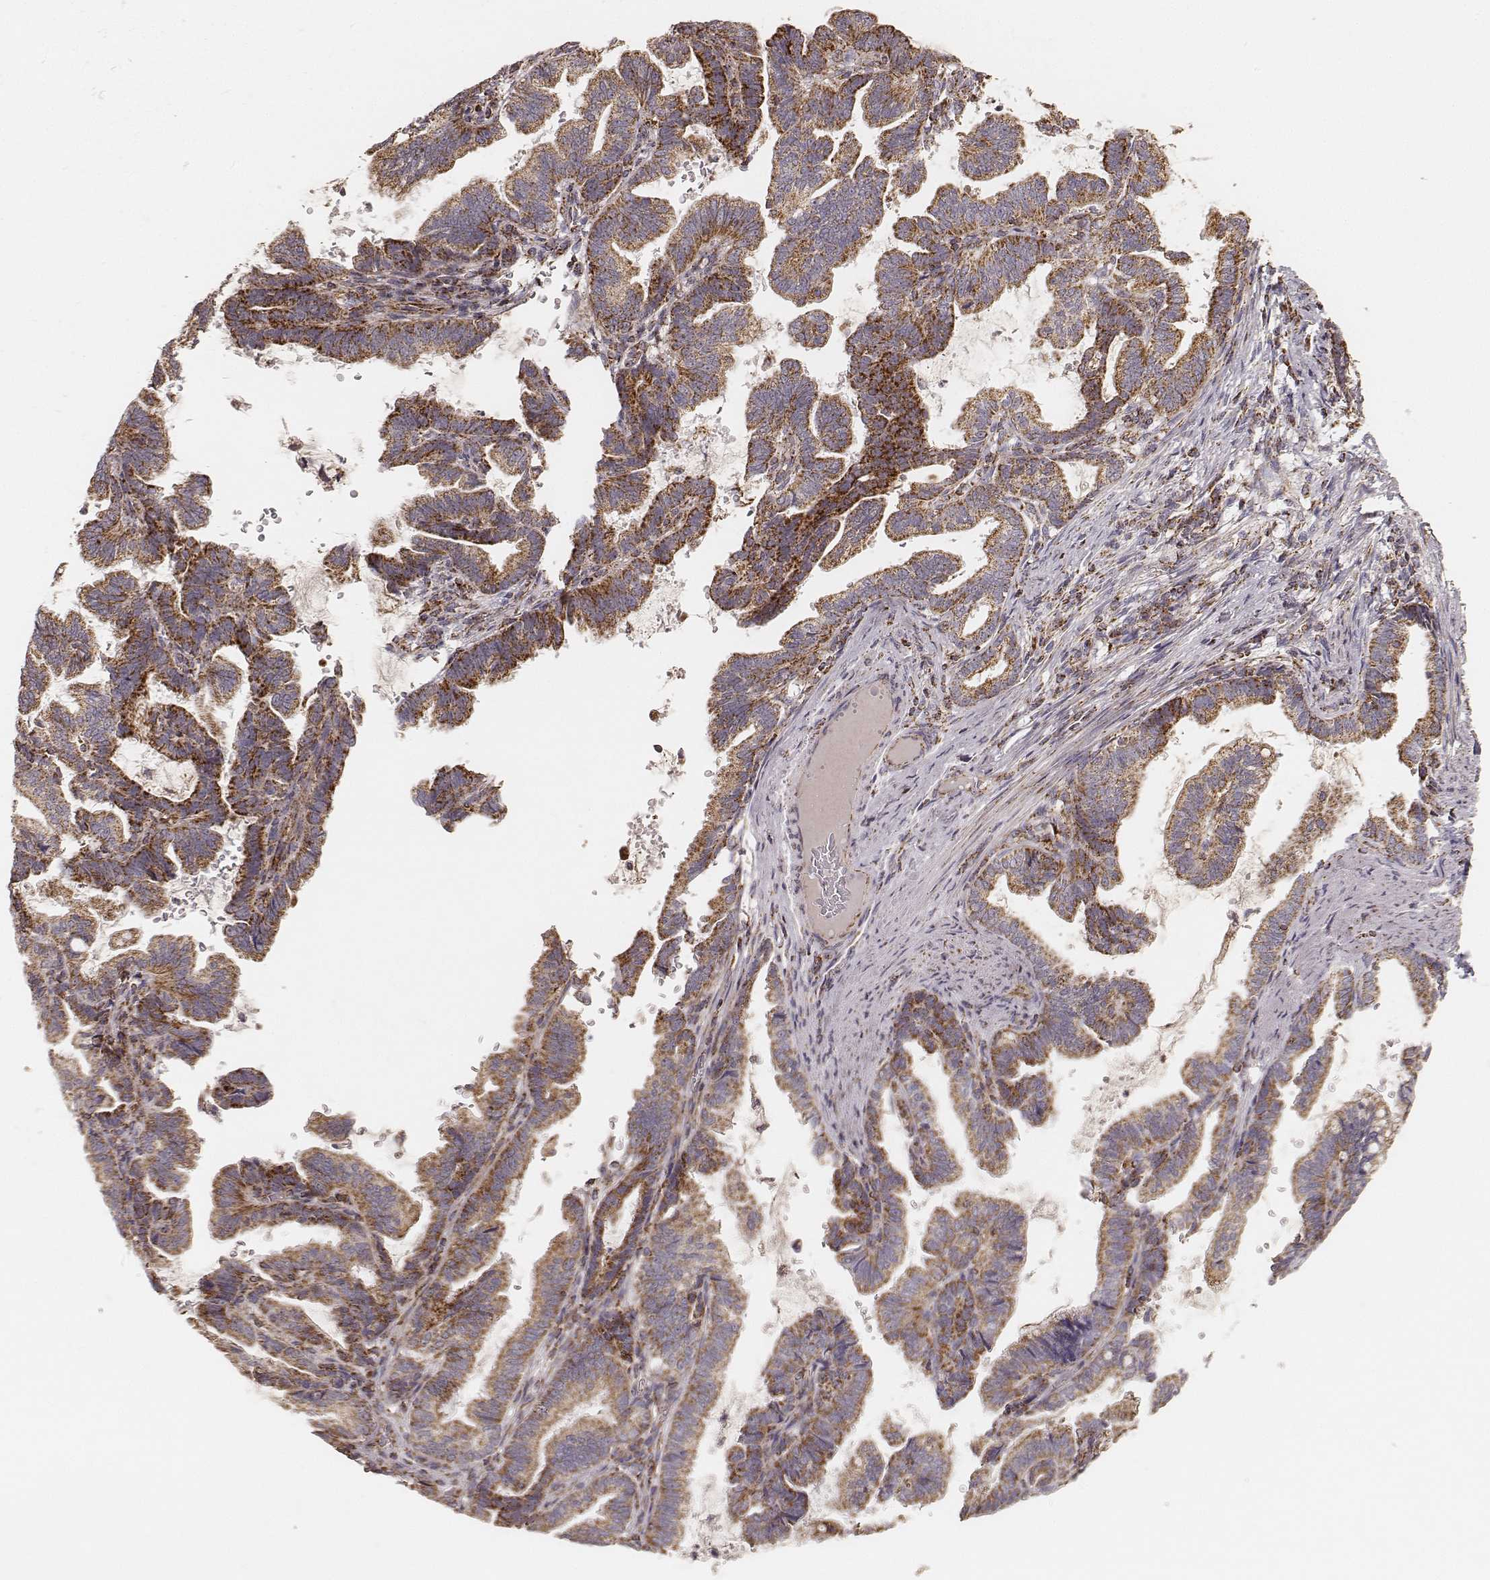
{"staining": {"intensity": "strong", "quantity": ">75%", "location": "cytoplasmic/membranous"}, "tissue": "stomach cancer", "cell_type": "Tumor cells", "image_type": "cancer", "snomed": [{"axis": "morphology", "description": "Adenocarcinoma, NOS"}, {"axis": "topography", "description": "Stomach"}], "caption": "An image showing strong cytoplasmic/membranous expression in approximately >75% of tumor cells in stomach cancer, as visualized by brown immunohistochemical staining.", "gene": "CS", "patient": {"sex": "male", "age": 83}}